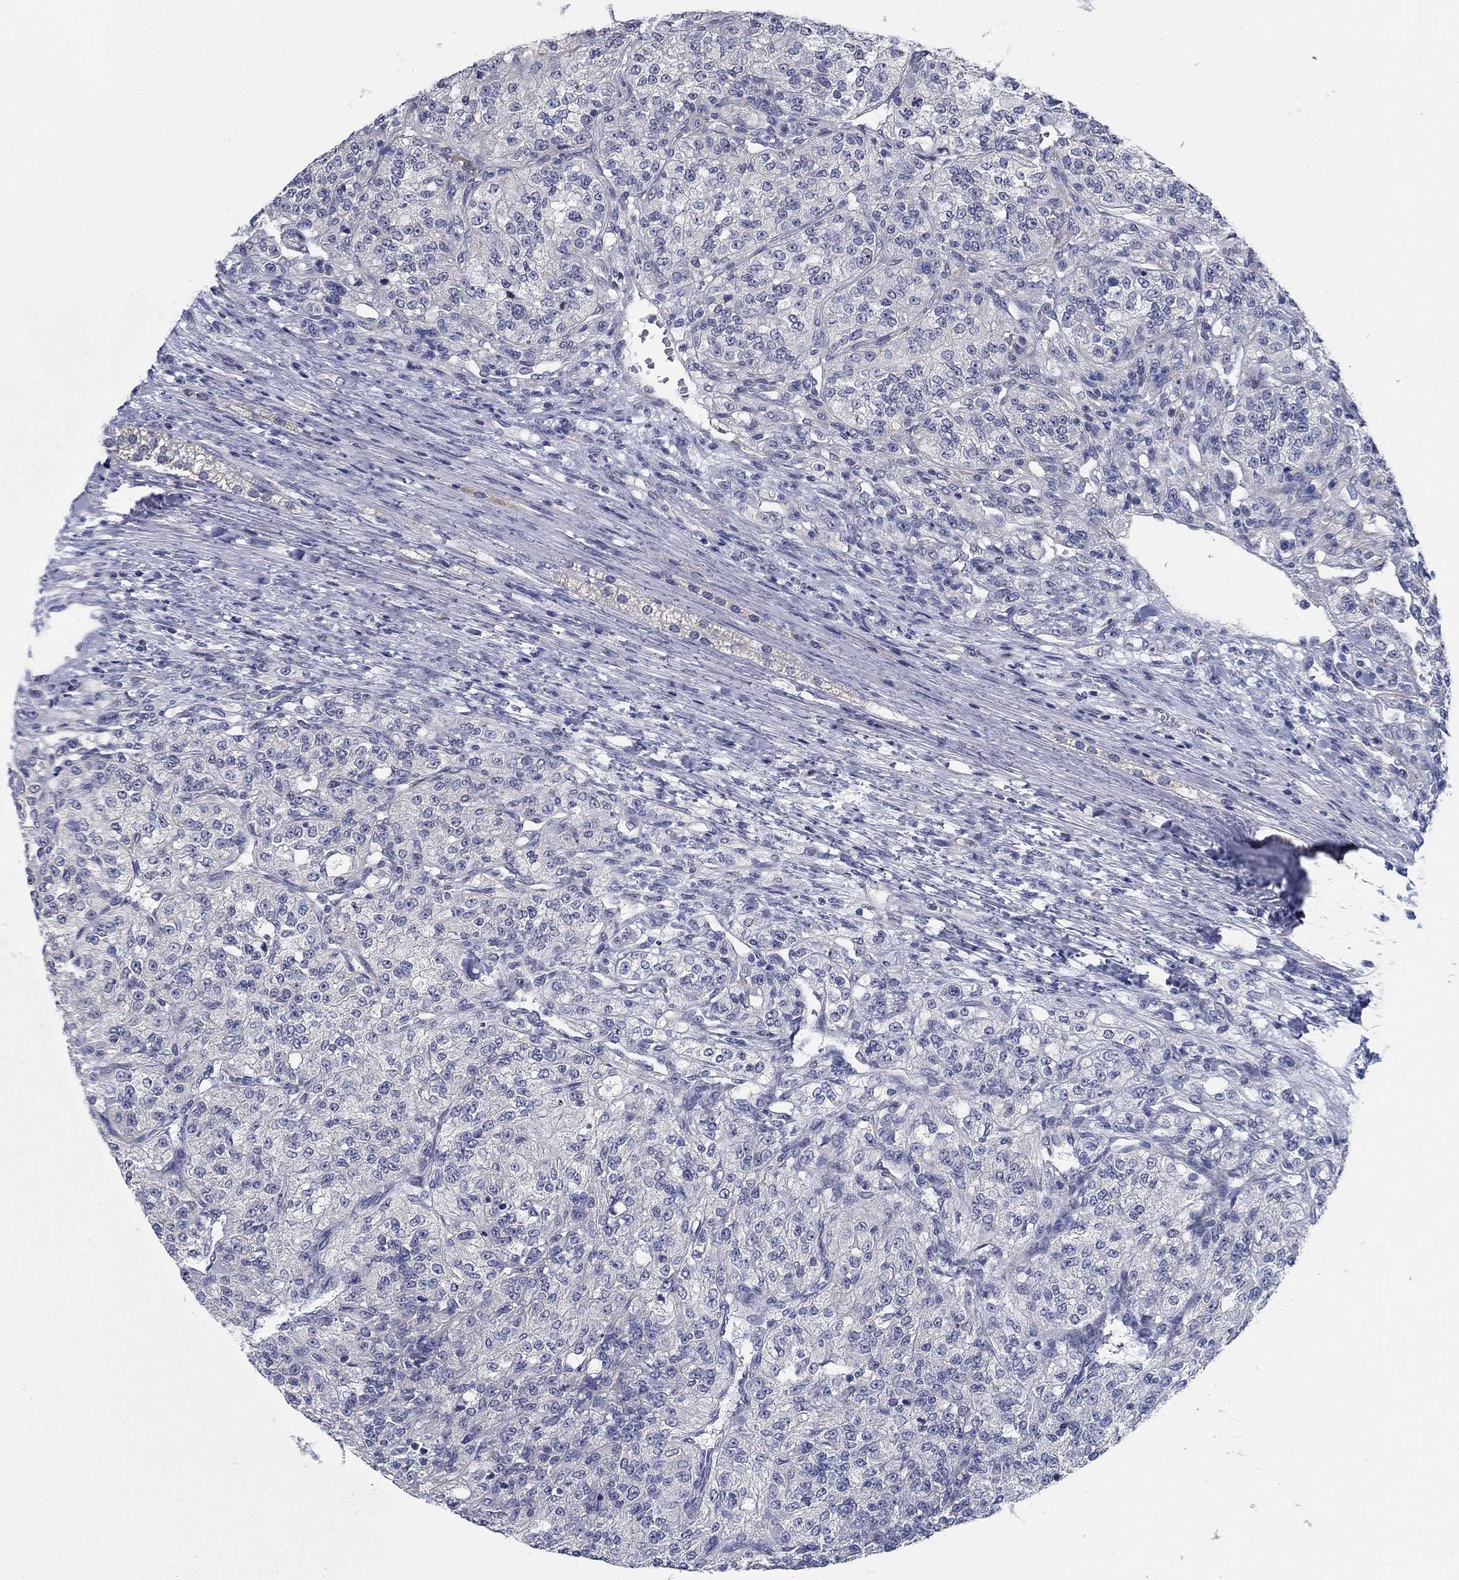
{"staining": {"intensity": "negative", "quantity": "none", "location": "none"}, "tissue": "renal cancer", "cell_type": "Tumor cells", "image_type": "cancer", "snomed": [{"axis": "morphology", "description": "Adenocarcinoma, NOS"}, {"axis": "topography", "description": "Kidney"}], "caption": "Renal adenocarcinoma was stained to show a protein in brown. There is no significant staining in tumor cells. (Brightfield microscopy of DAB (3,3'-diaminobenzidine) immunohistochemistry (IHC) at high magnification).", "gene": "SMIM18", "patient": {"sex": "female", "age": 63}}